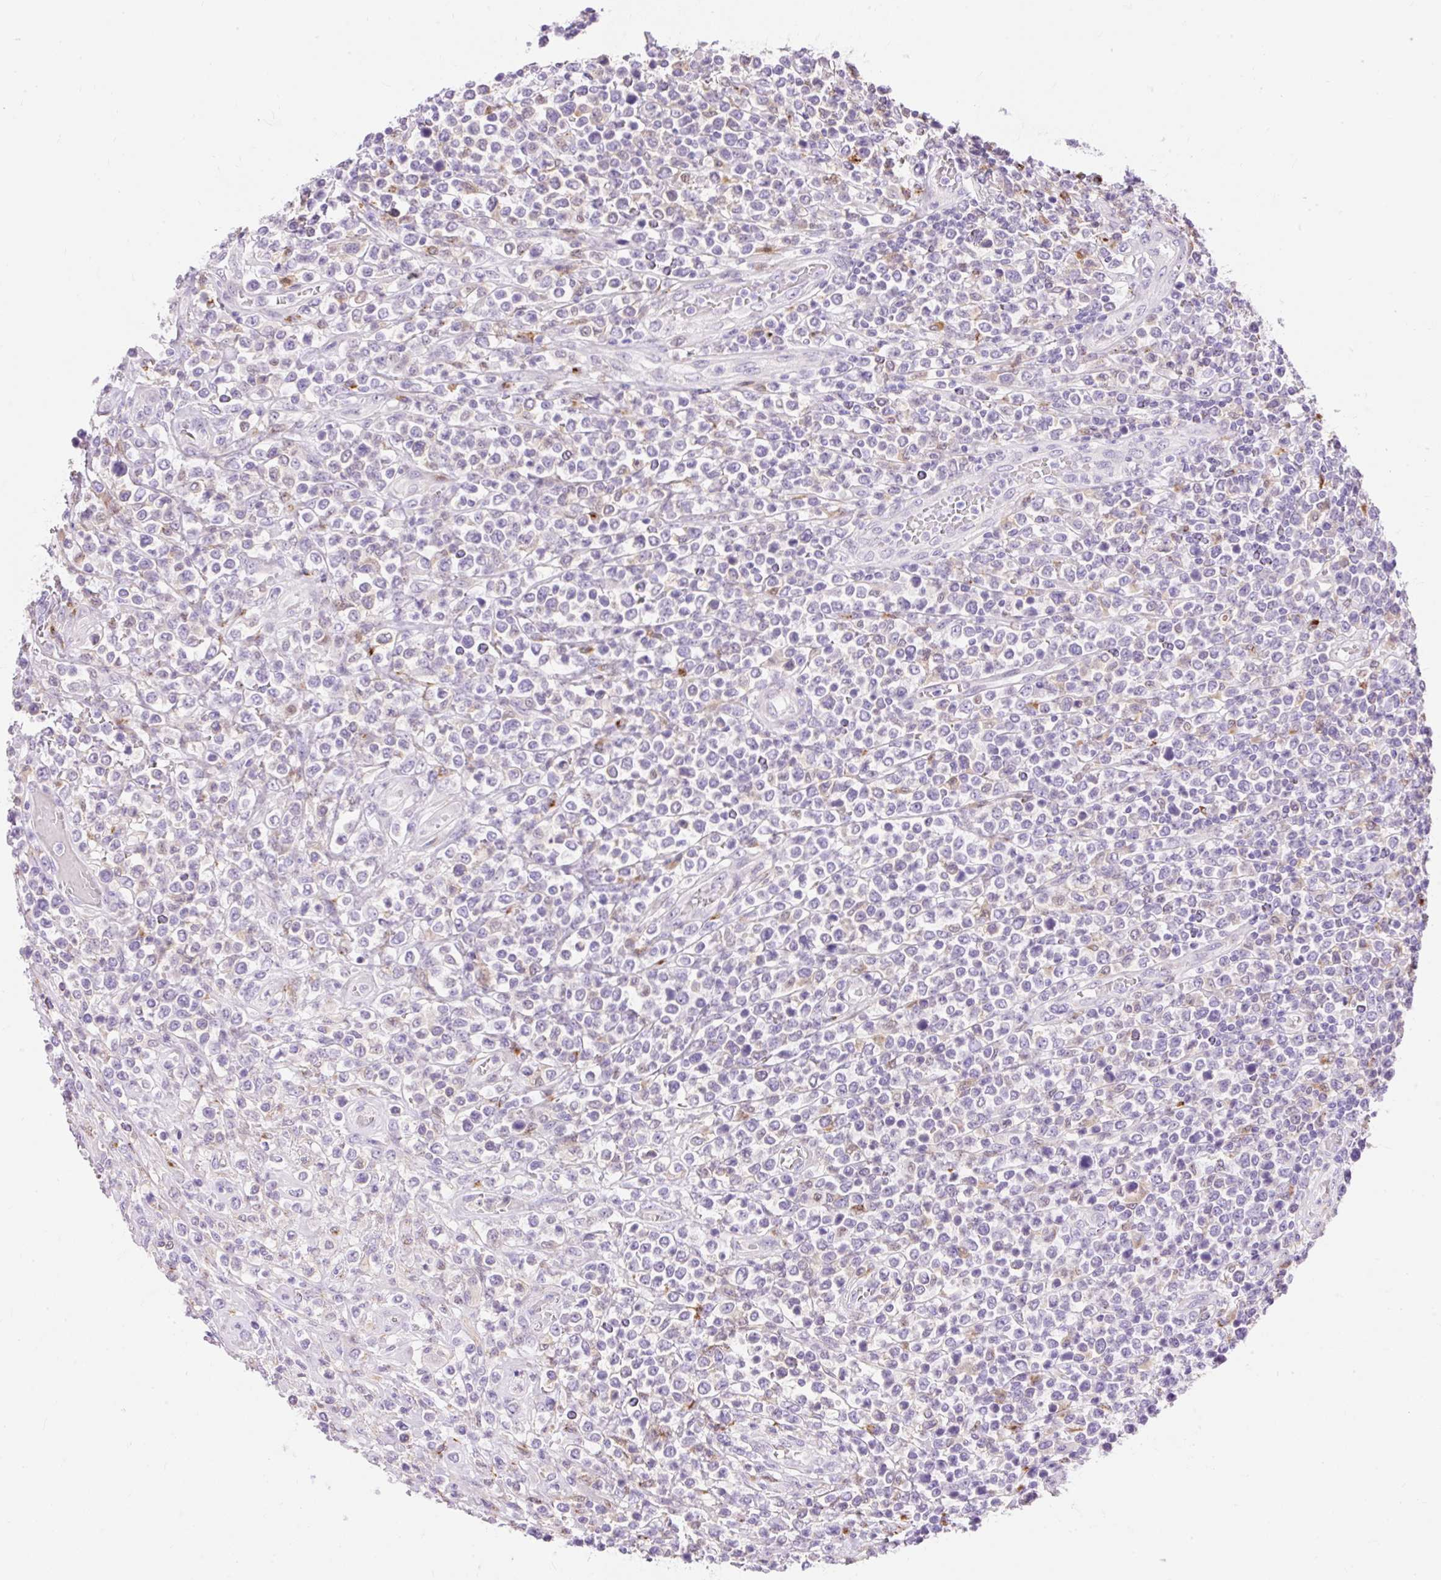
{"staining": {"intensity": "negative", "quantity": "none", "location": "none"}, "tissue": "lymphoma", "cell_type": "Tumor cells", "image_type": "cancer", "snomed": [{"axis": "morphology", "description": "Malignant lymphoma, non-Hodgkin's type, High grade"}, {"axis": "topography", "description": "Soft tissue"}], "caption": "IHC of human malignant lymphoma, non-Hodgkin's type (high-grade) demonstrates no expression in tumor cells.", "gene": "TMEM150C", "patient": {"sex": "female", "age": 56}}